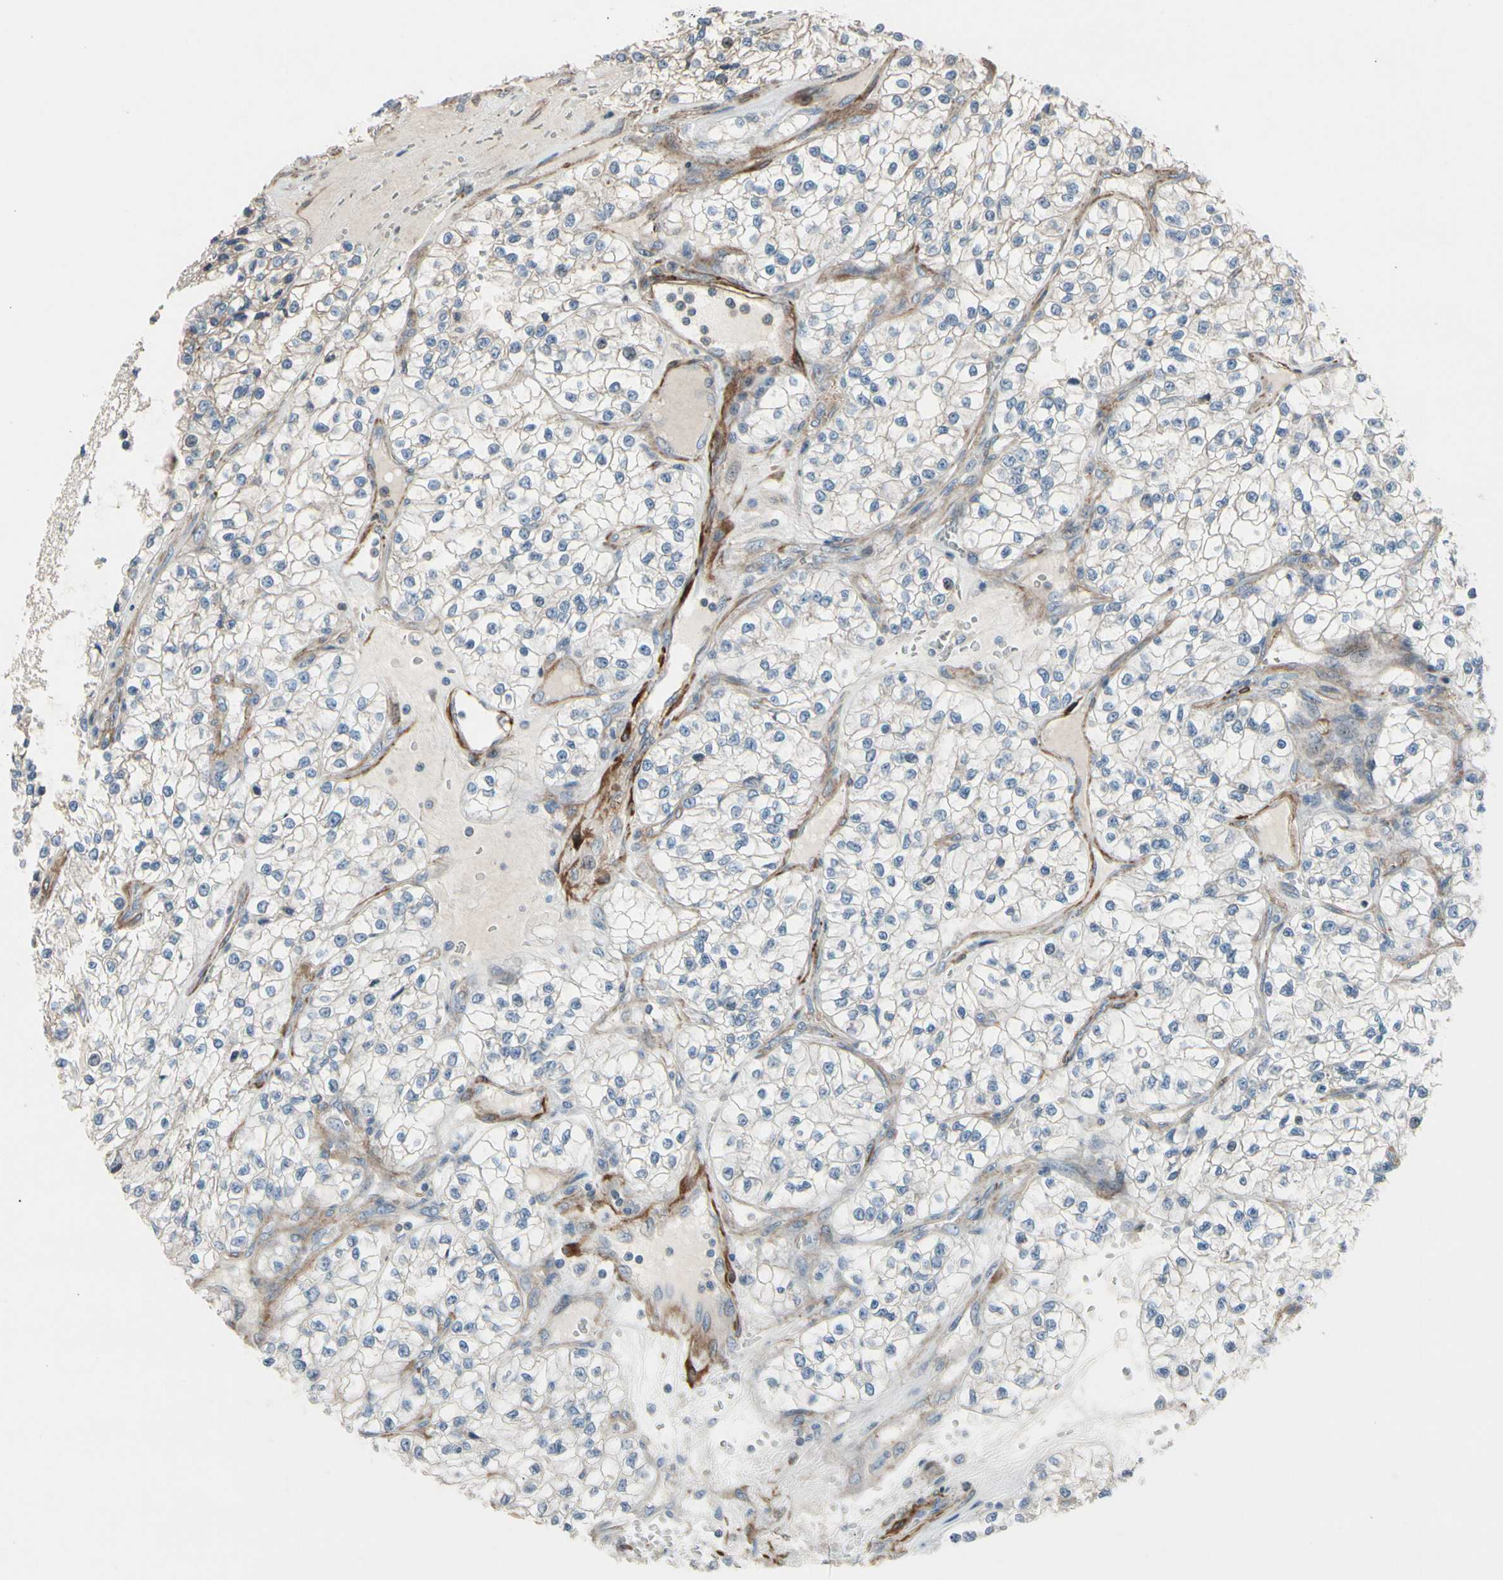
{"staining": {"intensity": "weak", "quantity": "<25%", "location": "cytoplasmic/membranous"}, "tissue": "renal cancer", "cell_type": "Tumor cells", "image_type": "cancer", "snomed": [{"axis": "morphology", "description": "Adenocarcinoma, NOS"}, {"axis": "topography", "description": "Kidney"}], "caption": "A high-resolution photomicrograph shows immunohistochemistry (IHC) staining of renal cancer (adenocarcinoma), which displays no significant expression in tumor cells.", "gene": "TPM1", "patient": {"sex": "female", "age": 57}}